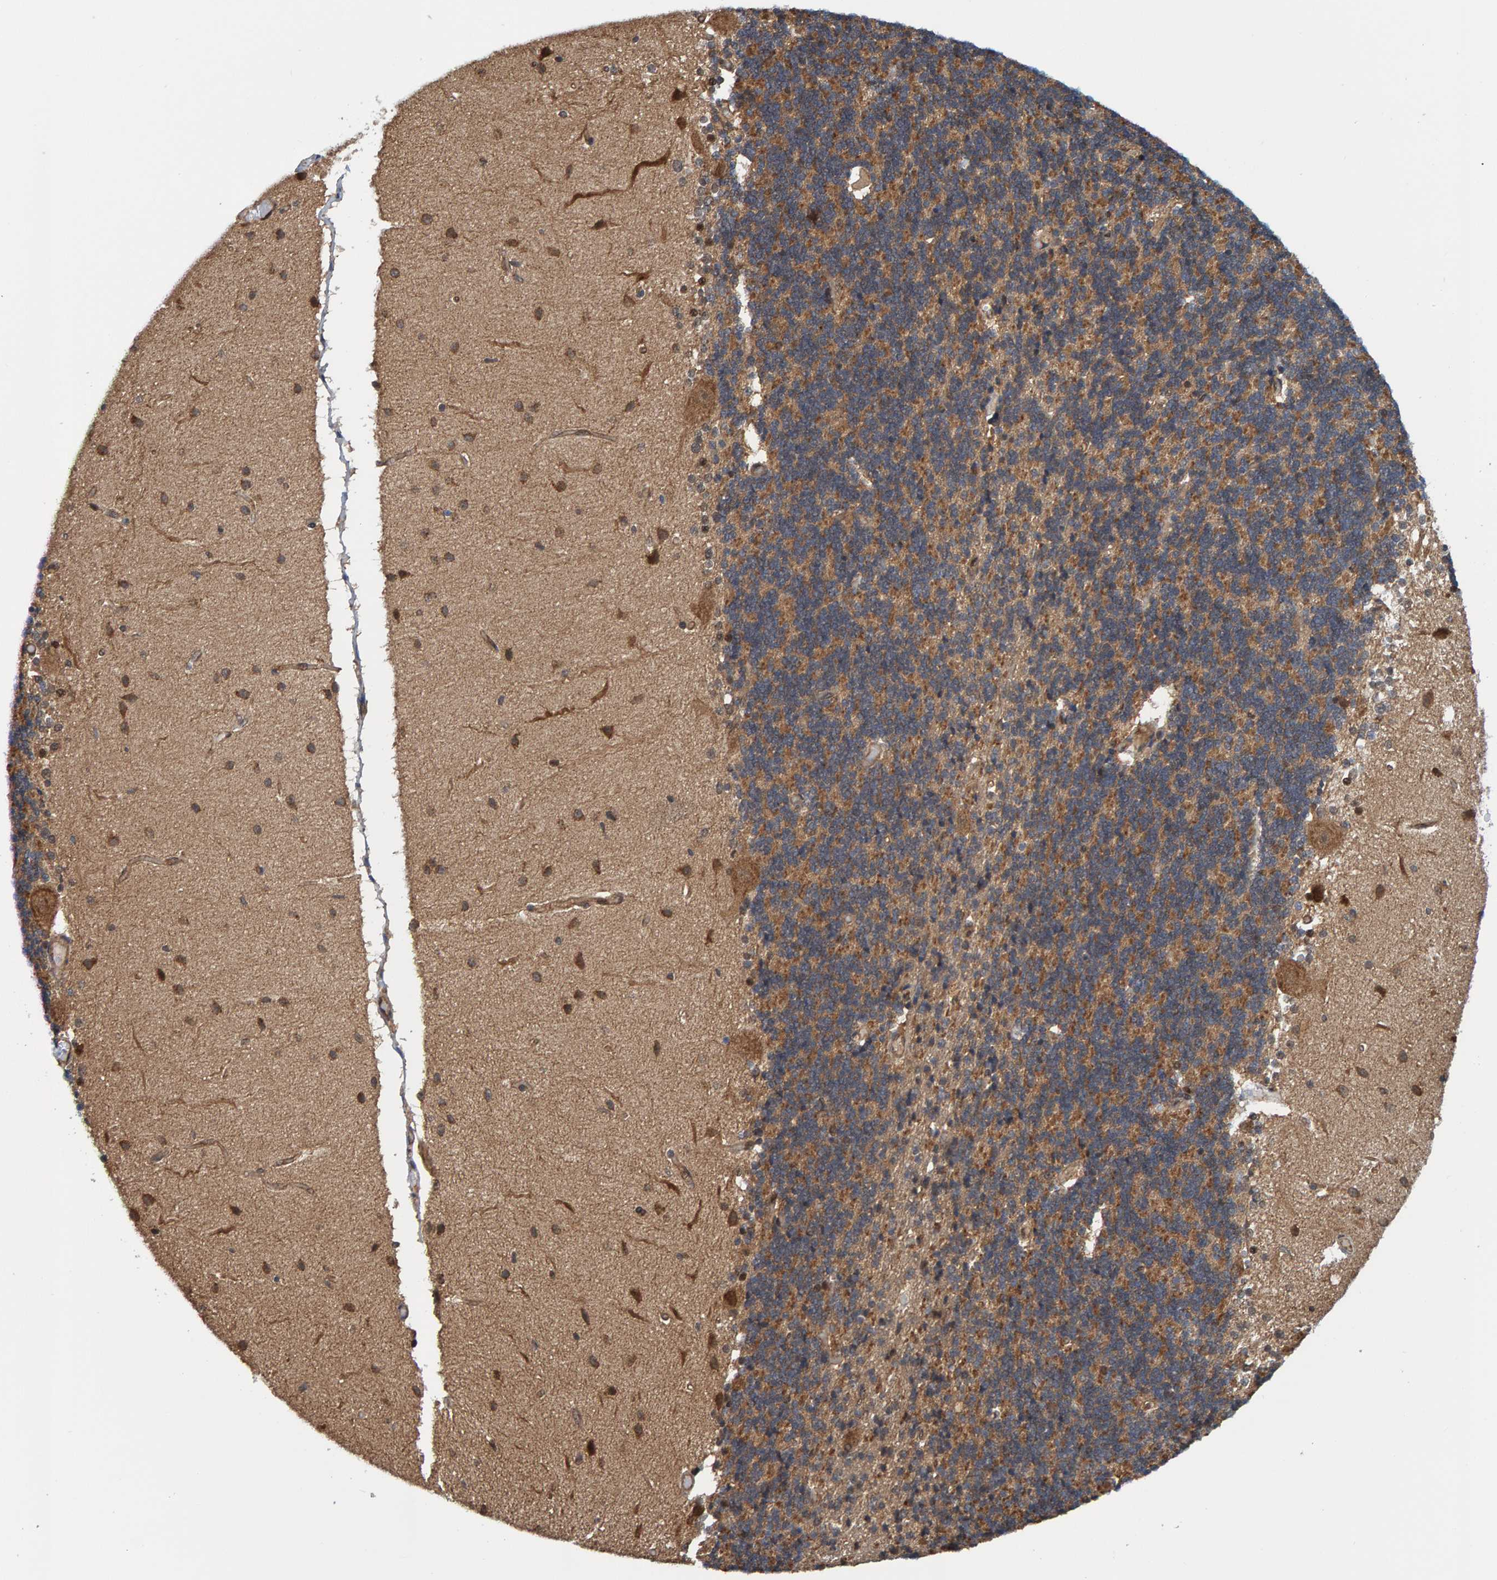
{"staining": {"intensity": "moderate", "quantity": ">75%", "location": "cytoplasmic/membranous"}, "tissue": "cerebellum", "cell_type": "Cells in granular layer", "image_type": "normal", "snomed": [{"axis": "morphology", "description": "Normal tissue, NOS"}, {"axis": "topography", "description": "Cerebellum"}], "caption": "Cells in granular layer reveal medium levels of moderate cytoplasmic/membranous staining in about >75% of cells in unremarkable cerebellum. The staining was performed using DAB to visualize the protein expression in brown, while the nuclei were stained in blue with hematoxylin (Magnification: 20x).", "gene": "SCRN2", "patient": {"sex": "female", "age": 54}}